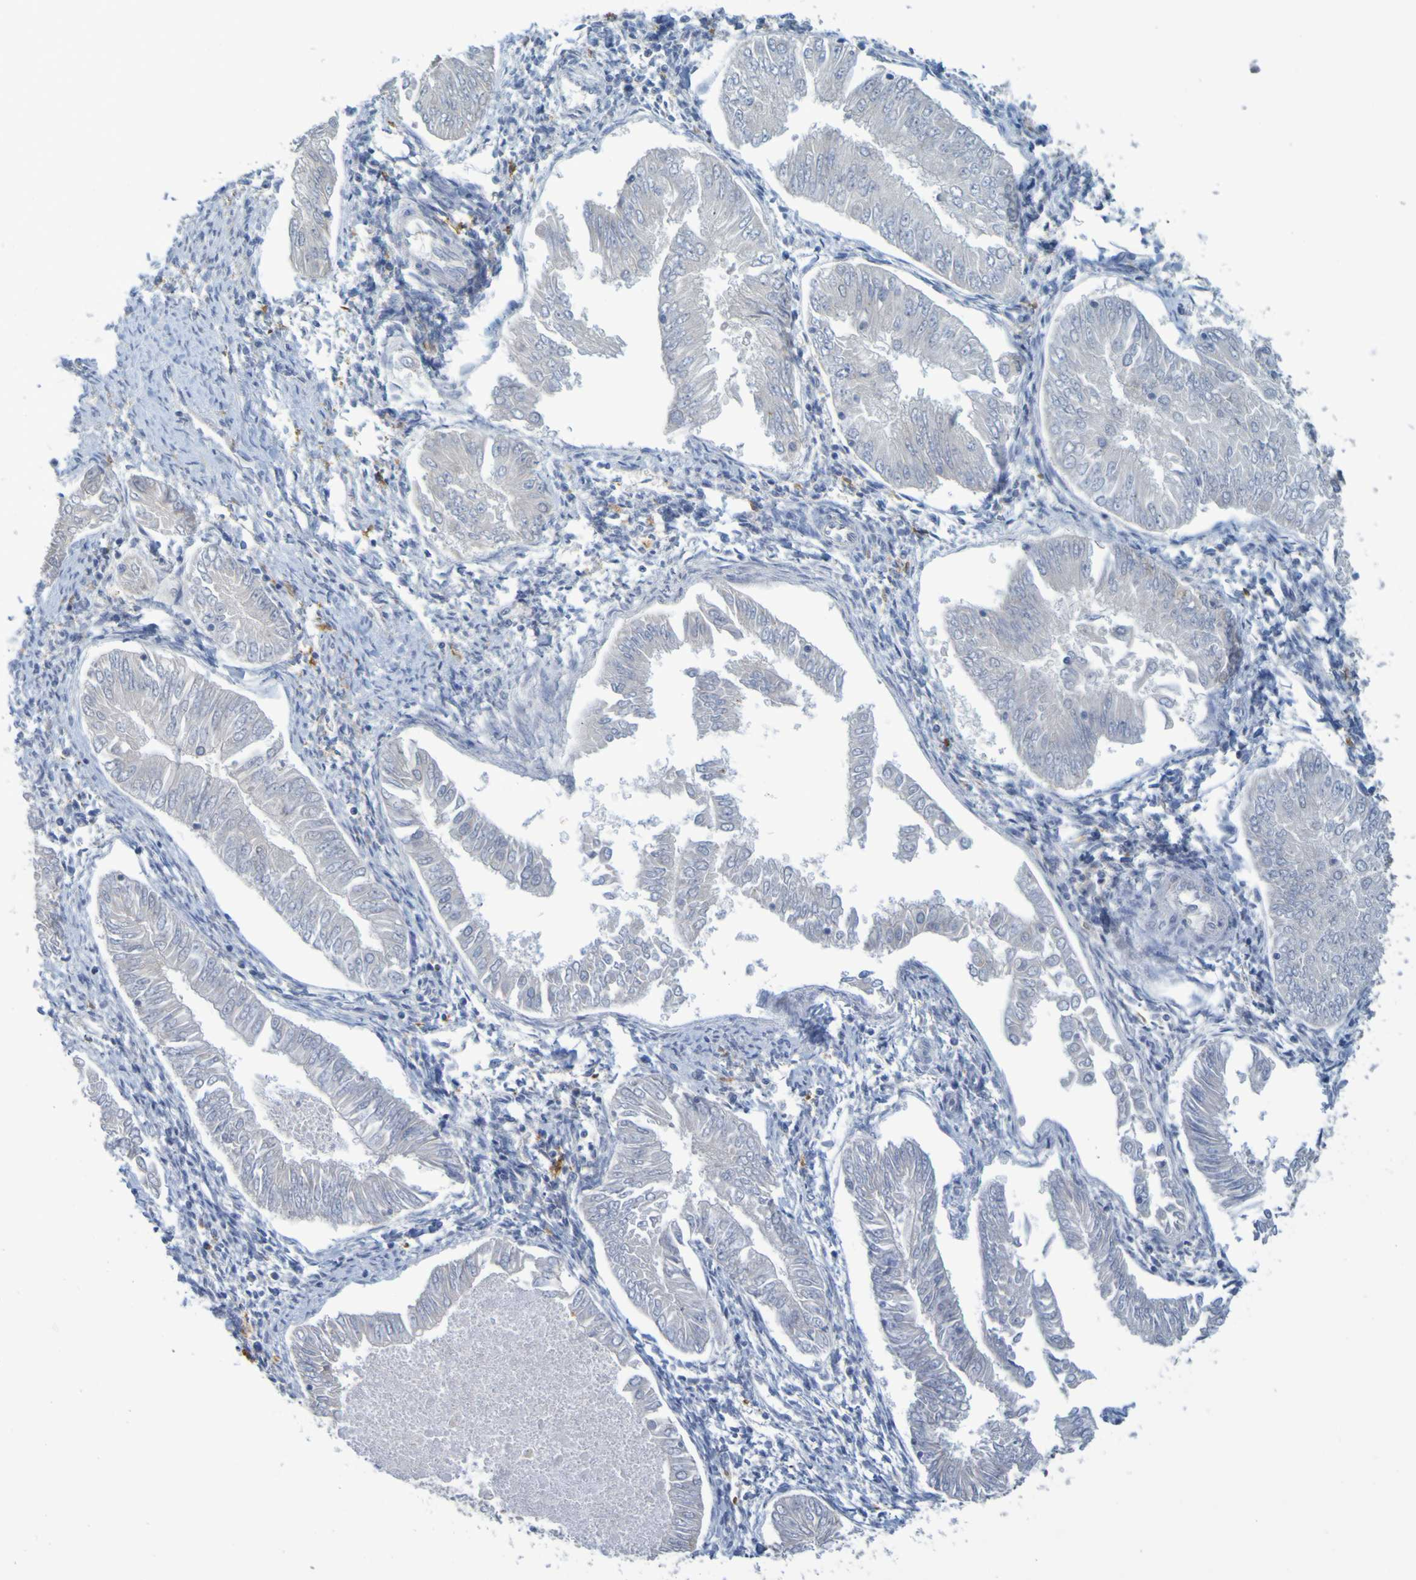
{"staining": {"intensity": "negative", "quantity": "none", "location": "none"}, "tissue": "endometrial cancer", "cell_type": "Tumor cells", "image_type": "cancer", "snomed": [{"axis": "morphology", "description": "Adenocarcinoma, NOS"}, {"axis": "topography", "description": "Endometrium"}], "caption": "Tumor cells show no significant staining in endometrial cancer.", "gene": "LILRB5", "patient": {"sex": "female", "age": 53}}